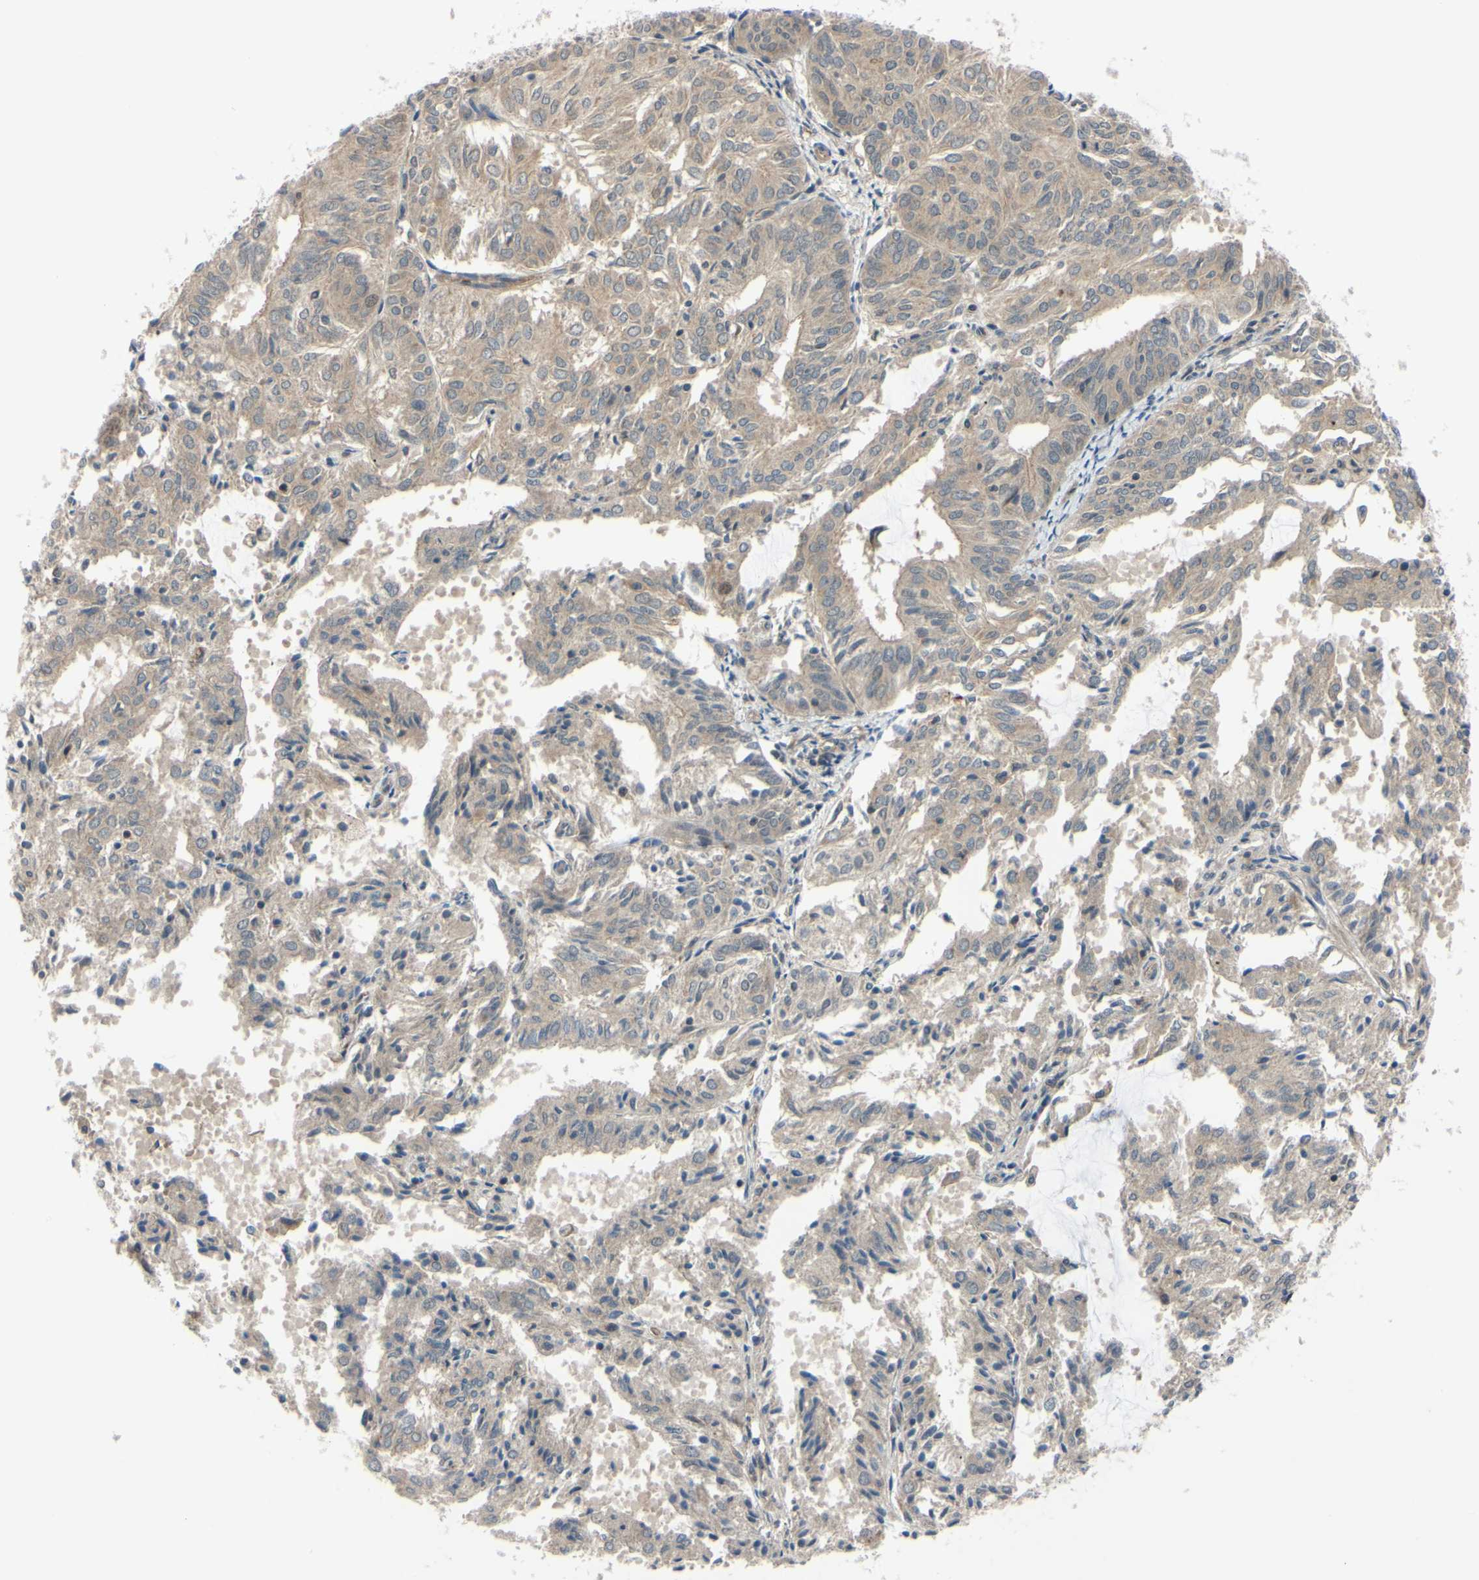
{"staining": {"intensity": "moderate", "quantity": ">75%", "location": "cytoplasmic/membranous"}, "tissue": "endometrial cancer", "cell_type": "Tumor cells", "image_type": "cancer", "snomed": [{"axis": "morphology", "description": "Adenocarcinoma, NOS"}, {"axis": "topography", "description": "Uterus"}], "caption": "An immunohistochemistry (IHC) photomicrograph of tumor tissue is shown. Protein staining in brown highlights moderate cytoplasmic/membranous positivity in endometrial cancer (adenocarcinoma) within tumor cells.", "gene": "COMMD9", "patient": {"sex": "female", "age": 60}}